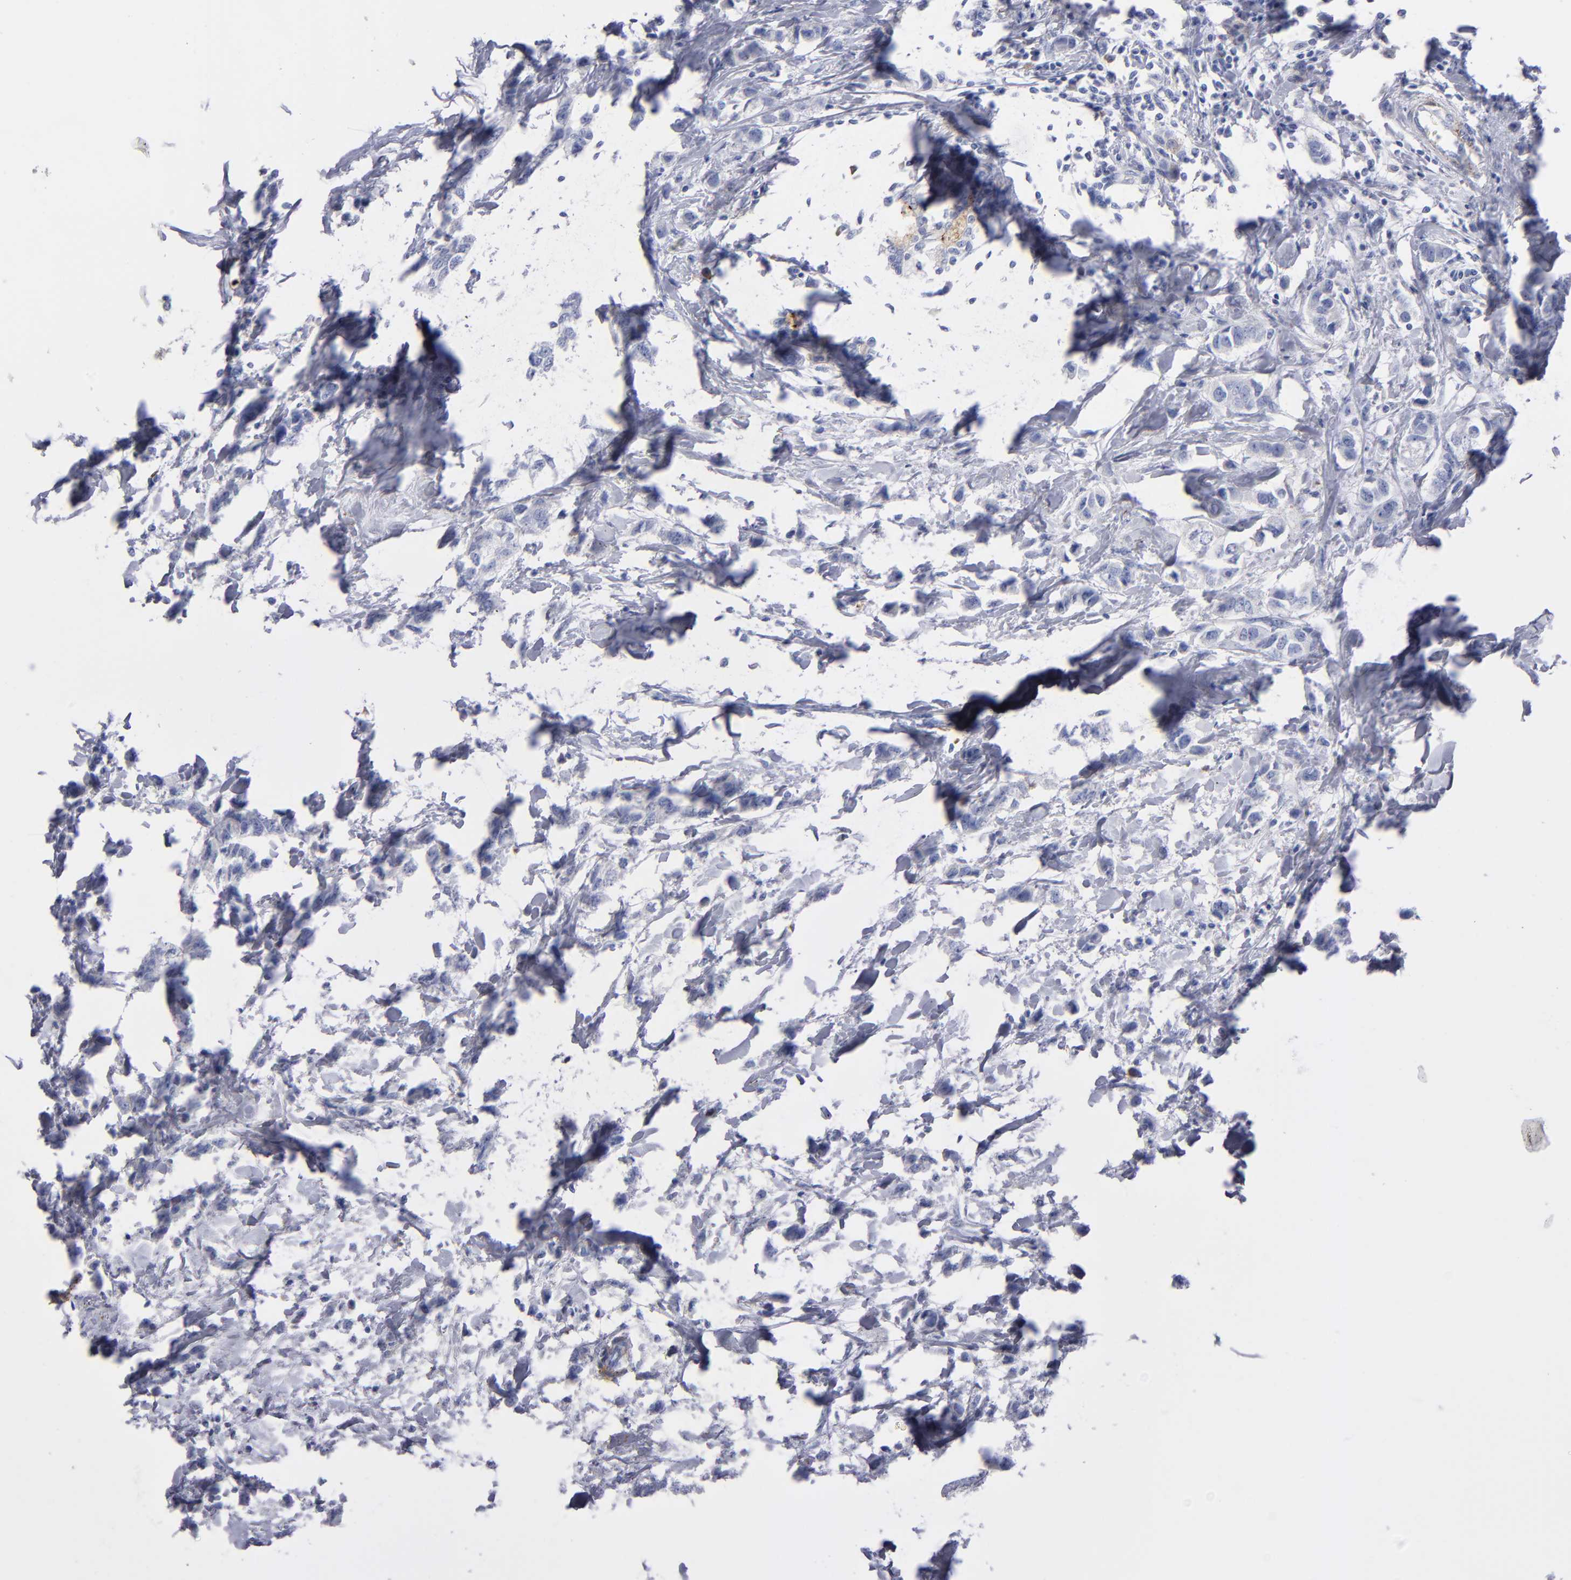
{"staining": {"intensity": "negative", "quantity": "none", "location": "none"}, "tissue": "breast cancer", "cell_type": "Tumor cells", "image_type": "cancer", "snomed": [{"axis": "morphology", "description": "Normal tissue, NOS"}, {"axis": "morphology", "description": "Duct carcinoma"}, {"axis": "topography", "description": "Breast"}], "caption": "Tumor cells show no significant protein positivity in breast invasive ductal carcinoma.", "gene": "MFGE8", "patient": {"sex": "female", "age": 50}}